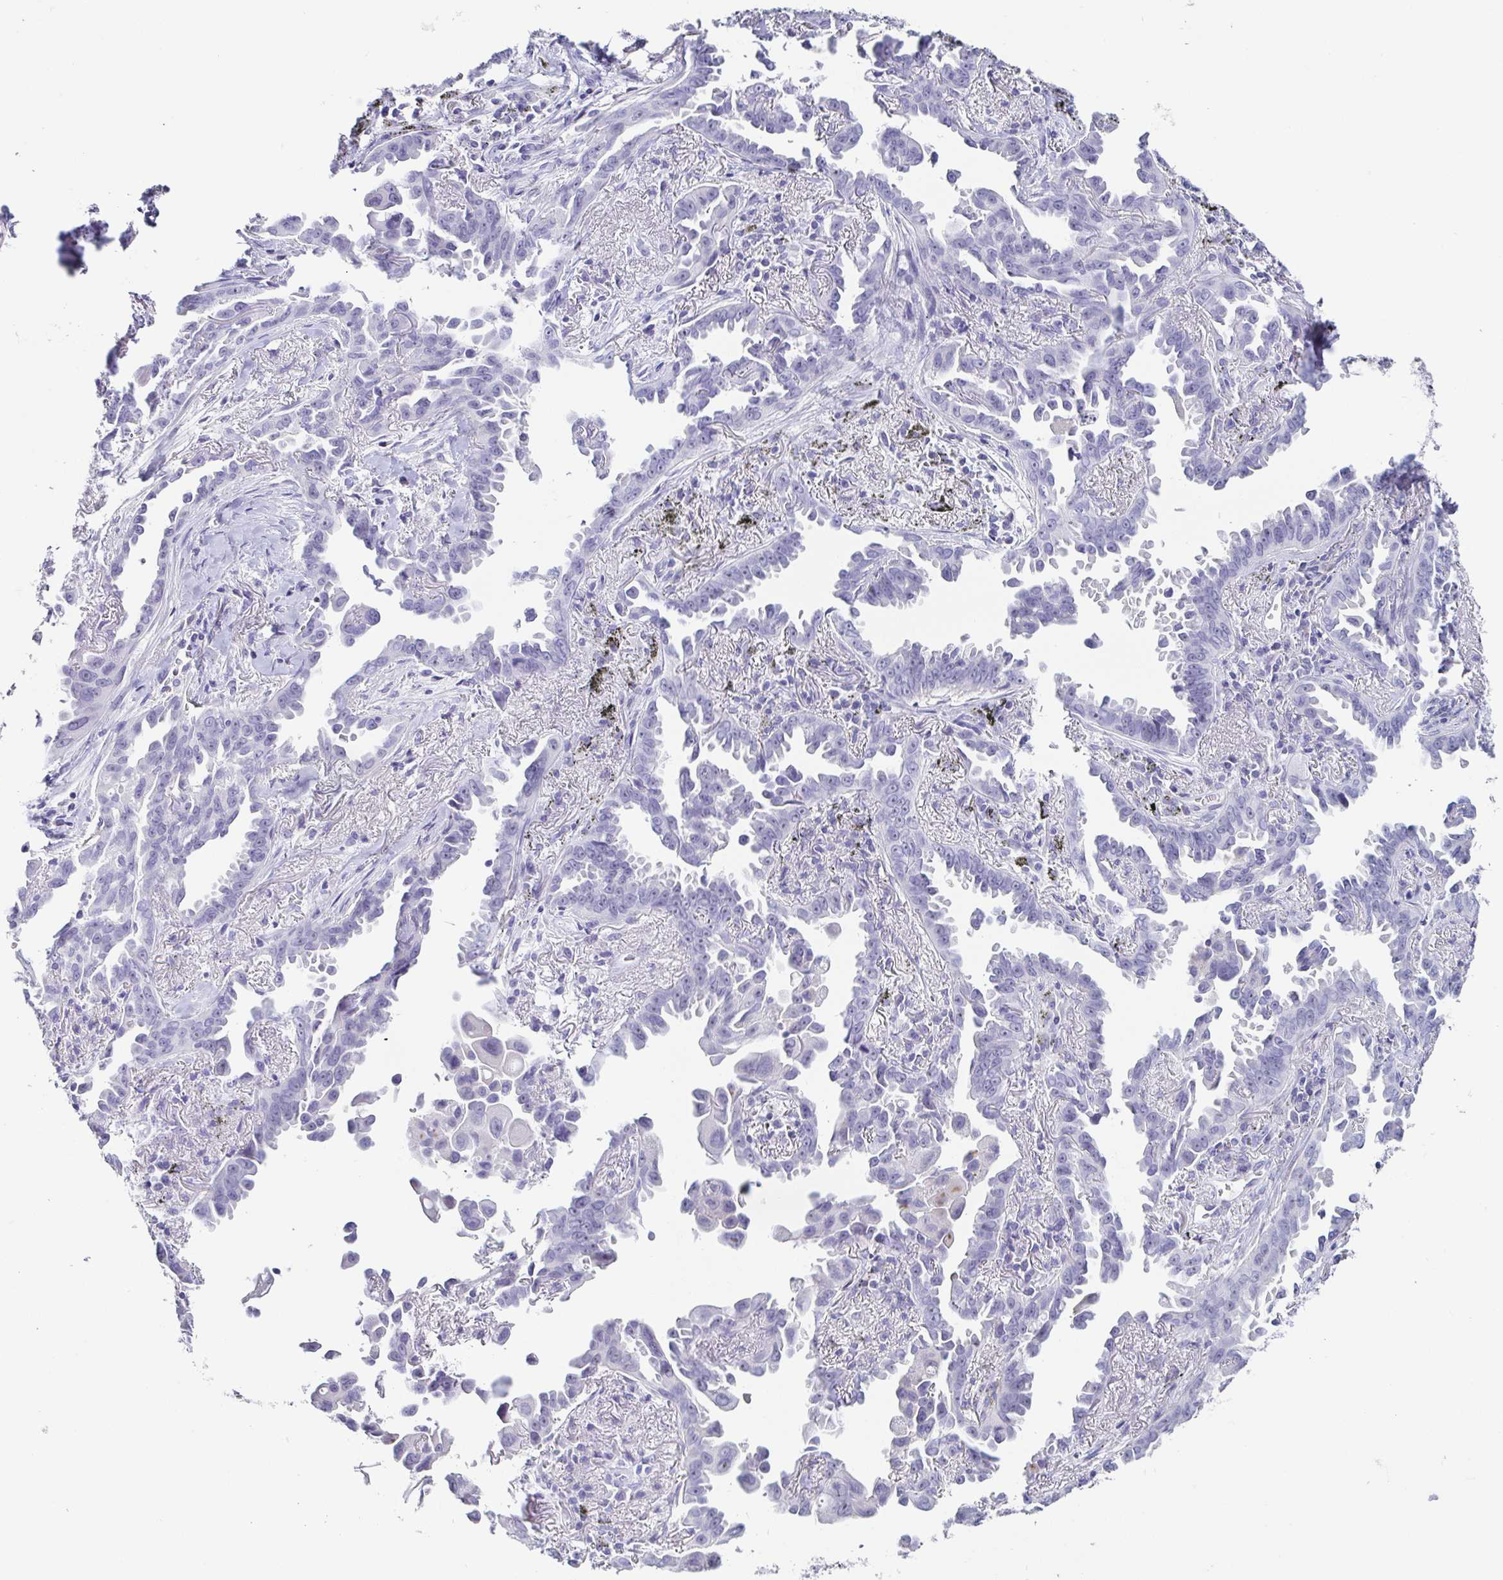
{"staining": {"intensity": "negative", "quantity": "none", "location": "none"}, "tissue": "lung cancer", "cell_type": "Tumor cells", "image_type": "cancer", "snomed": [{"axis": "morphology", "description": "Adenocarcinoma, NOS"}, {"axis": "topography", "description": "Lung"}], "caption": "Immunohistochemistry (IHC) photomicrograph of neoplastic tissue: lung adenocarcinoma stained with DAB (3,3'-diaminobenzidine) displays no significant protein expression in tumor cells. (Brightfield microscopy of DAB immunohistochemistry at high magnification).", "gene": "TNNT2", "patient": {"sex": "male", "age": 68}}